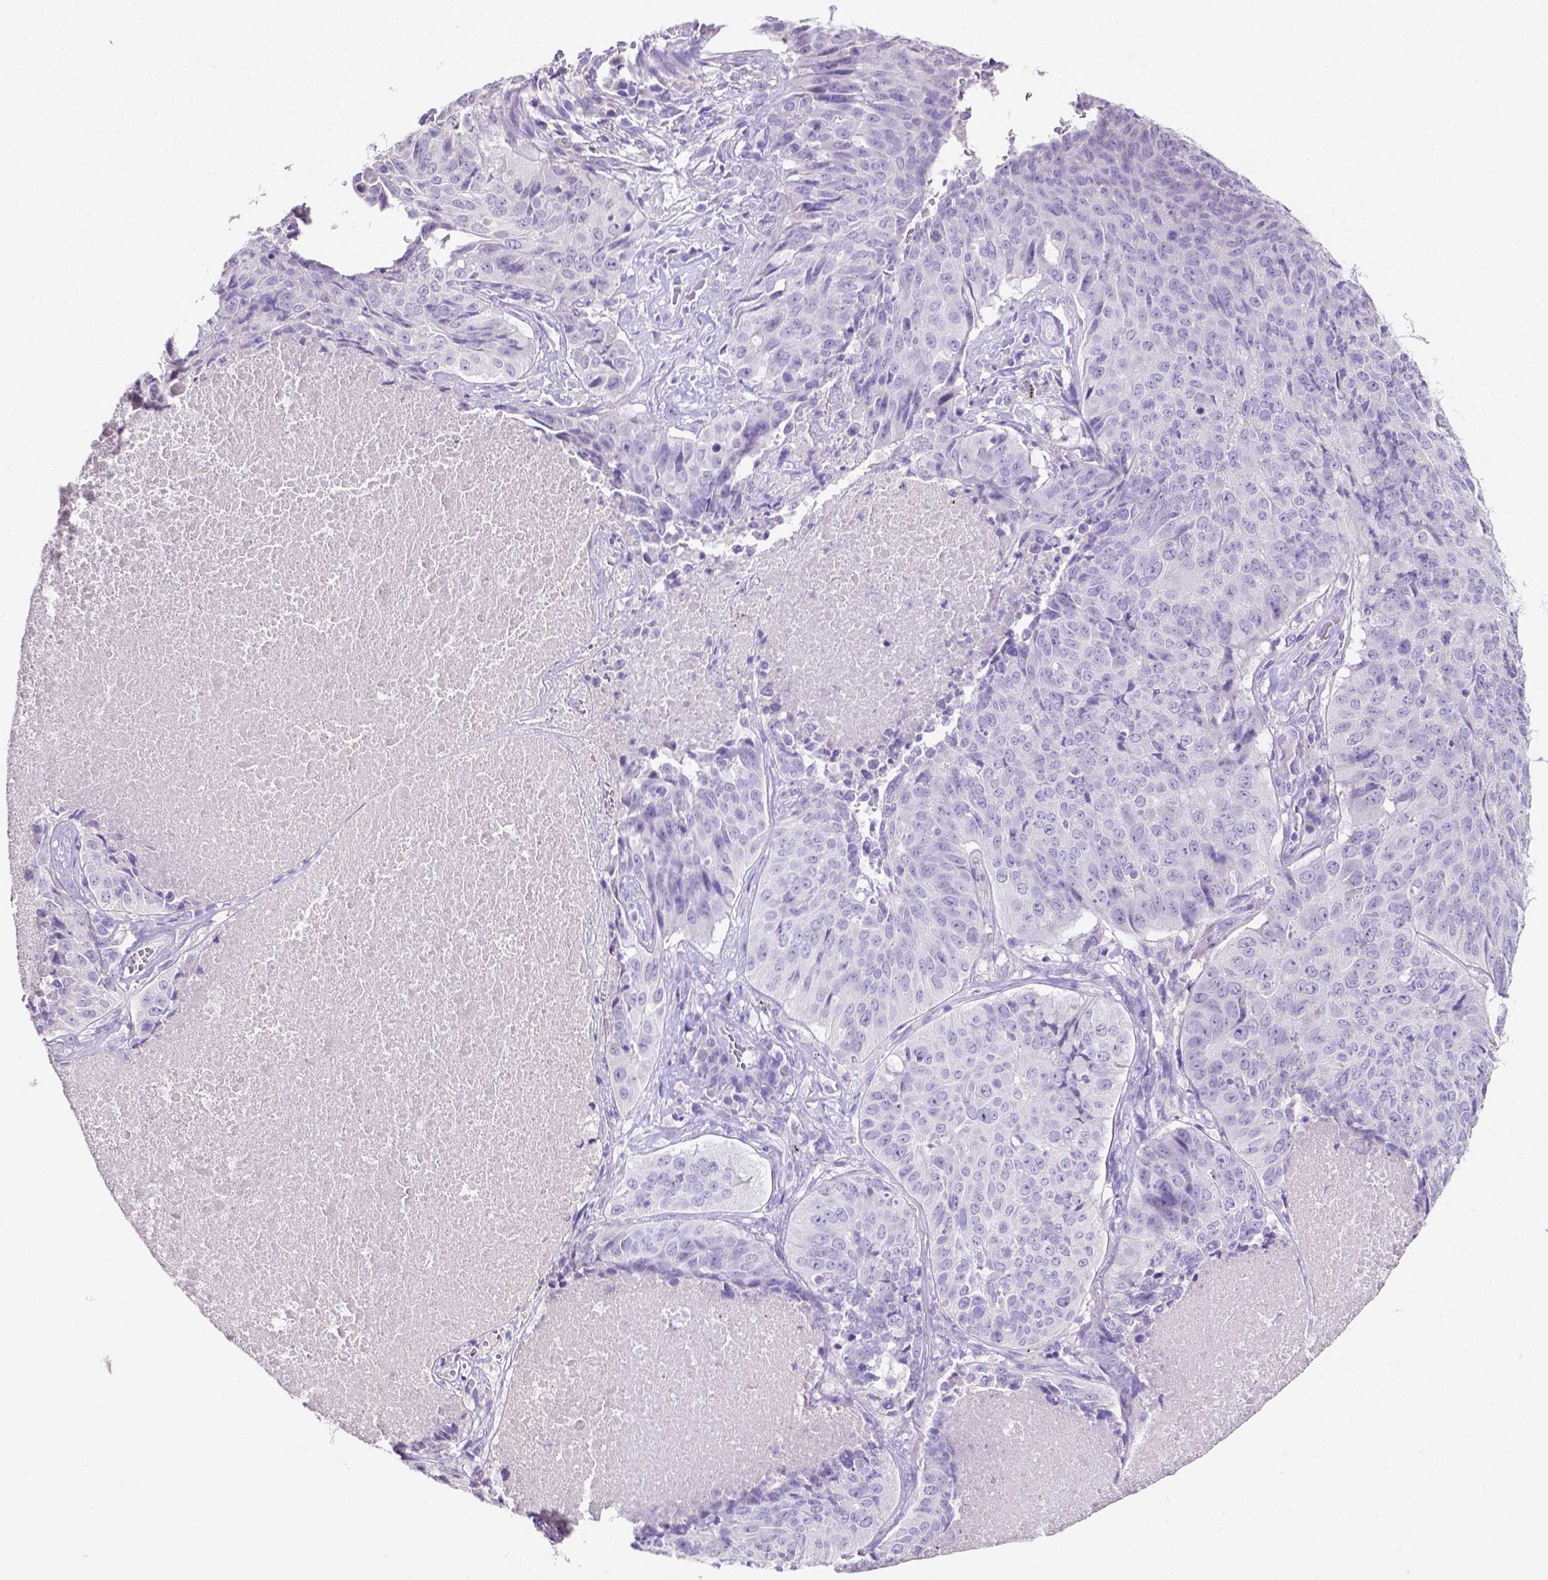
{"staining": {"intensity": "negative", "quantity": "none", "location": "none"}, "tissue": "lung cancer", "cell_type": "Tumor cells", "image_type": "cancer", "snomed": [{"axis": "morphology", "description": "Normal tissue, NOS"}, {"axis": "morphology", "description": "Squamous cell carcinoma, NOS"}, {"axis": "topography", "description": "Bronchus"}, {"axis": "topography", "description": "Lung"}], "caption": "This image is of lung cancer (squamous cell carcinoma) stained with immunohistochemistry (IHC) to label a protein in brown with the nuclei are counter-stained blue. There is no positivity in tumor cells.", "gene": "SLC22A2", "patient": {"sex": "male", "age": 64}}